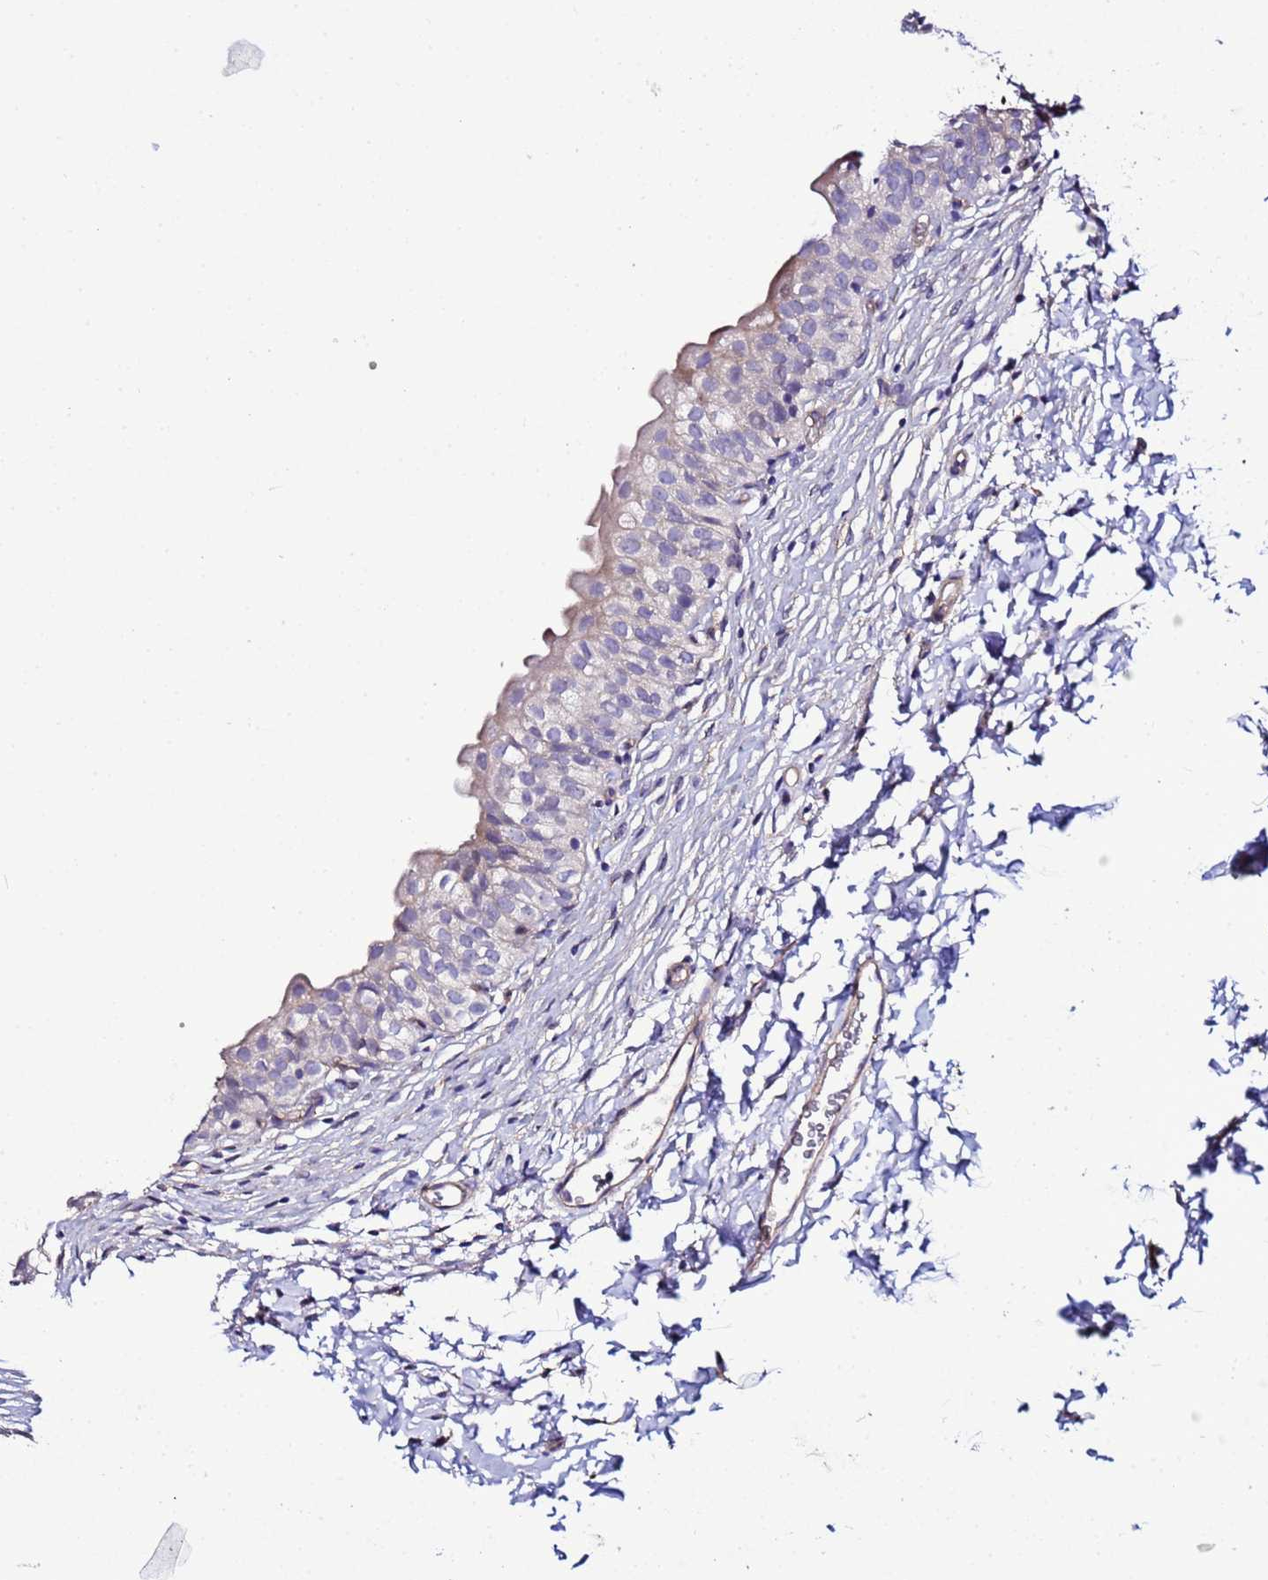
{"staining": {"intensity": "weak", "quantity": "<25%", "location": "cytoplasmic/membranous"}, "tissue": "urinary bladder", "cell_type": "Urothelial cells", "image_type": "normal", "snomed": [{"axis": "morphology", "description": "Normal tissue, NOS"}, {"axis": "topography", "description": "Urinary bladder"}], "caption": "DAB immunohistochemical staining of benign urinary bladder reveals no significant staining in urothelial cells.", "gene": "JRKL", "patient": {"sex": "male", "age": 55}}